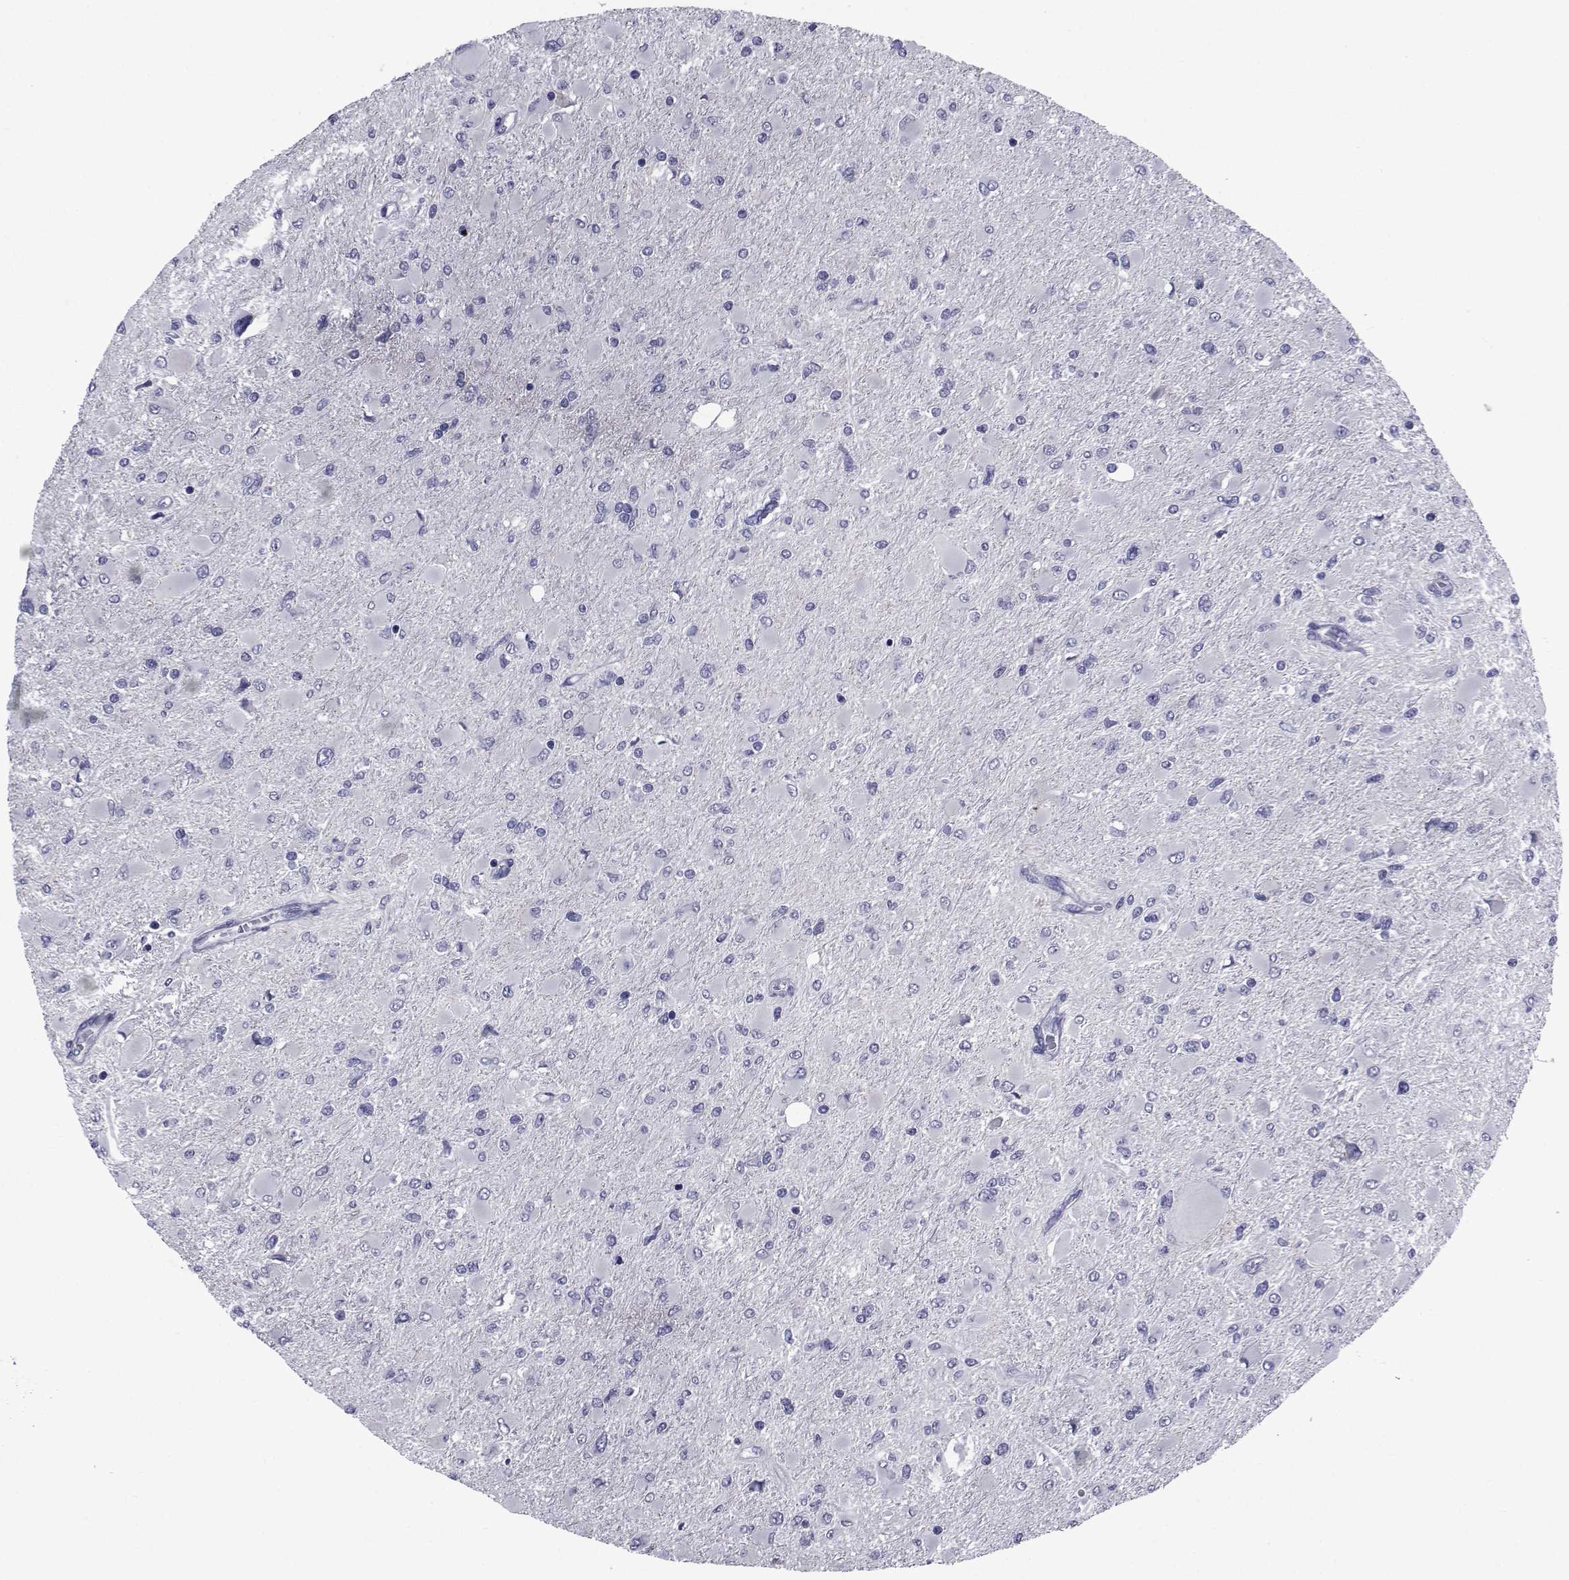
{"staining": {"intensity": "negative", "quantity": "none", "location": "none"}, "tissue": "glioma", "cell_type": "Tumor cells", "image_type": "cancer", "snomed": [{"axis": "morphology", "description": "Glioma, malignant, High grade"}, {"axis": "topography", "description": "Cerebral cortex"}], "caption": "Malignant glioma (high-grade) was stained to show a protein in brown. There is no significant expression in tumor cells.", "gene": "SEMA5B", "patient": {"sex": "female", "age": 36}}